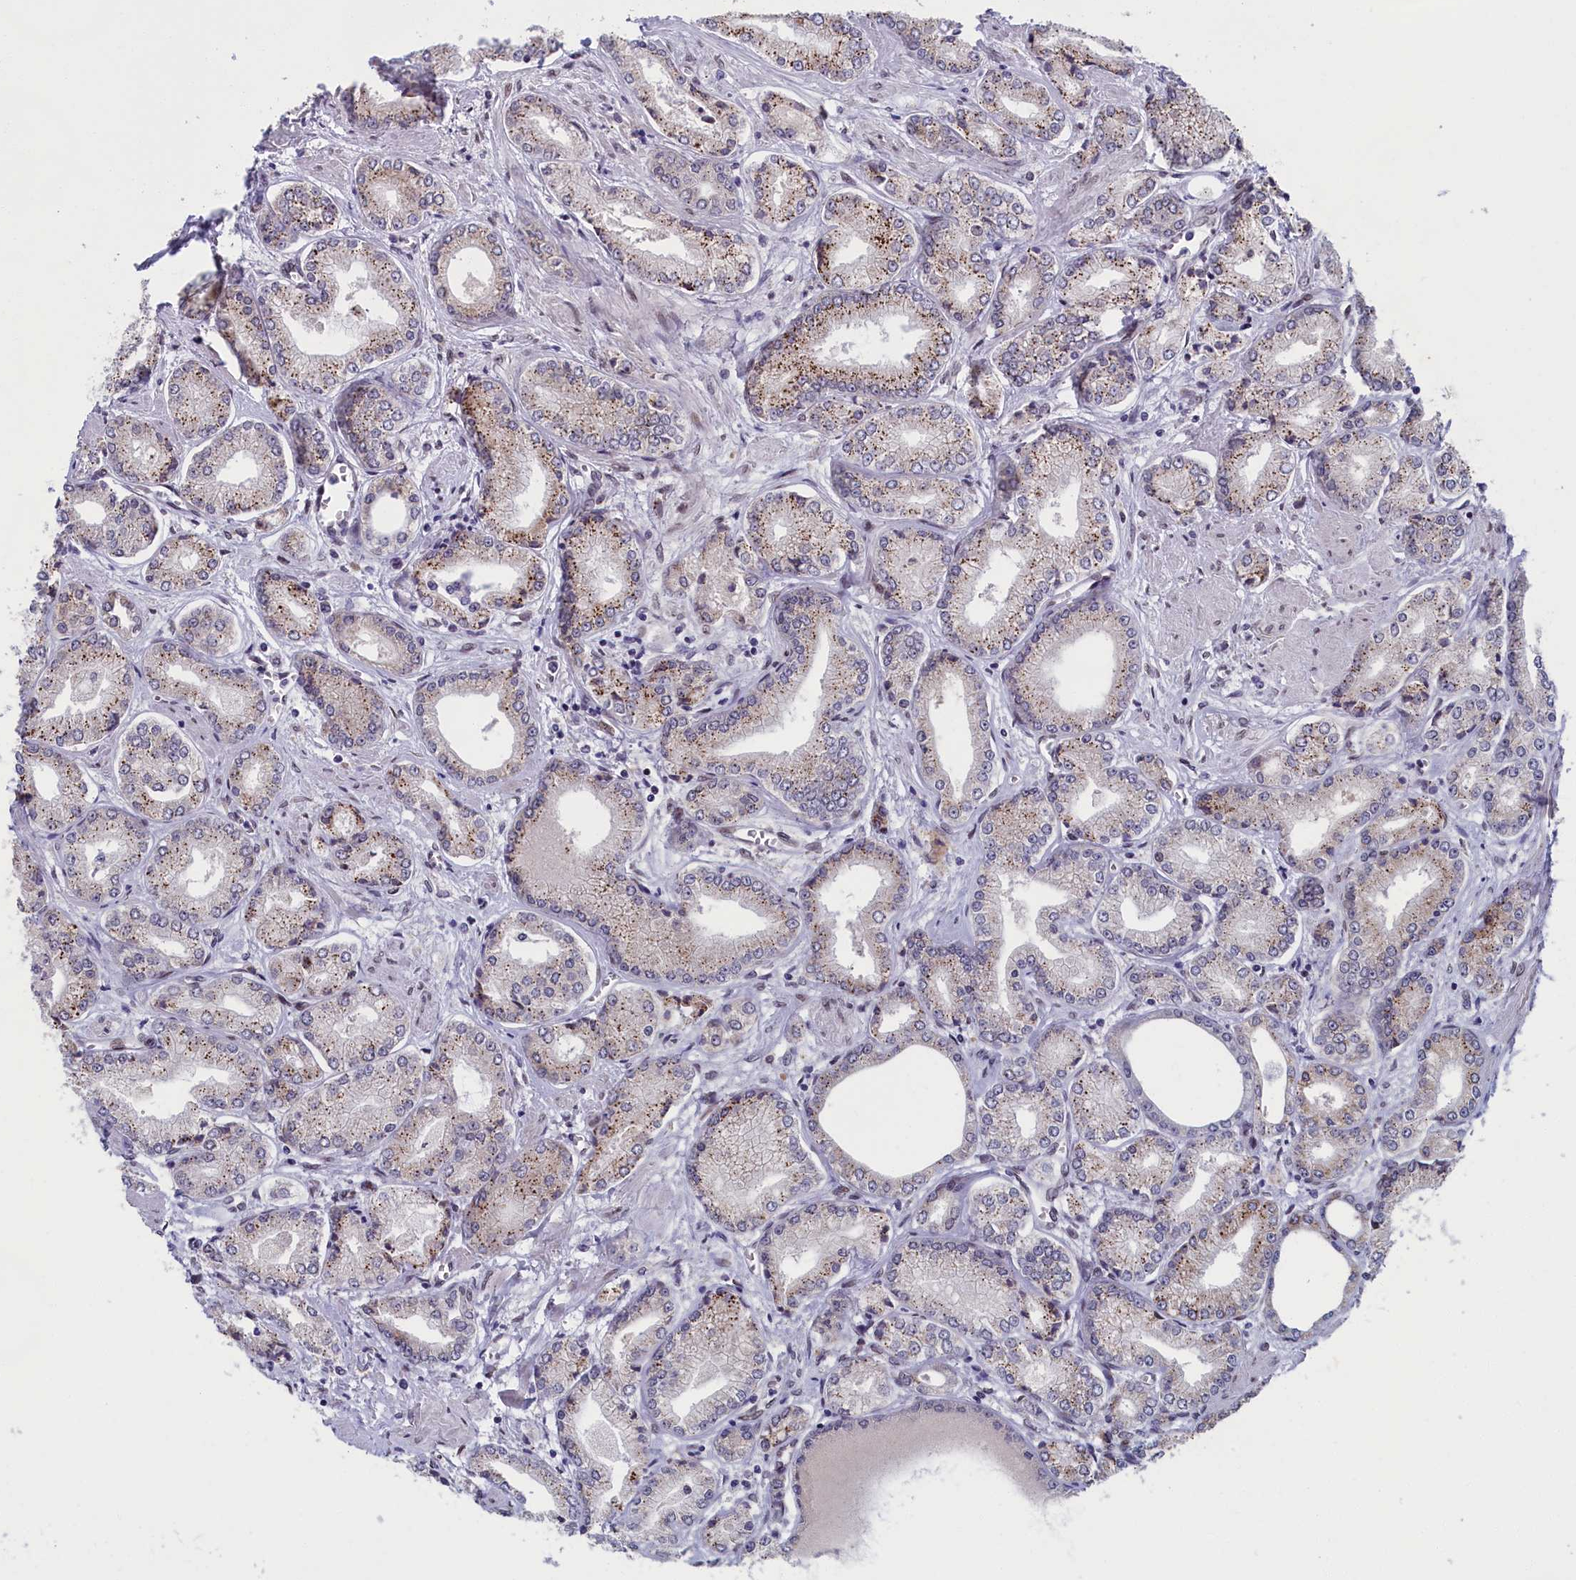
{"staining": {"intensity": "moderate", "quantity": "25%-75%", "location": "cytoplasmic/membranous"}, "tissue": "prostate cancer", "cell_type": "Tumor cells", "image_type": "cancer", "snomed": [{"axis": "morphology", "description": "Adenocarcinoma, Low grade"}, {"axis": "topography", "description": "Prostate"}], "caption": "There is medium levels of moderate cytoplasmic/membranous expression in tumor cells of prostate cancer, as demonstrated by immunohistochemical staining (brown color).", "gene": "GPSM1", "patient": {"sex": "male", "age": 60}}